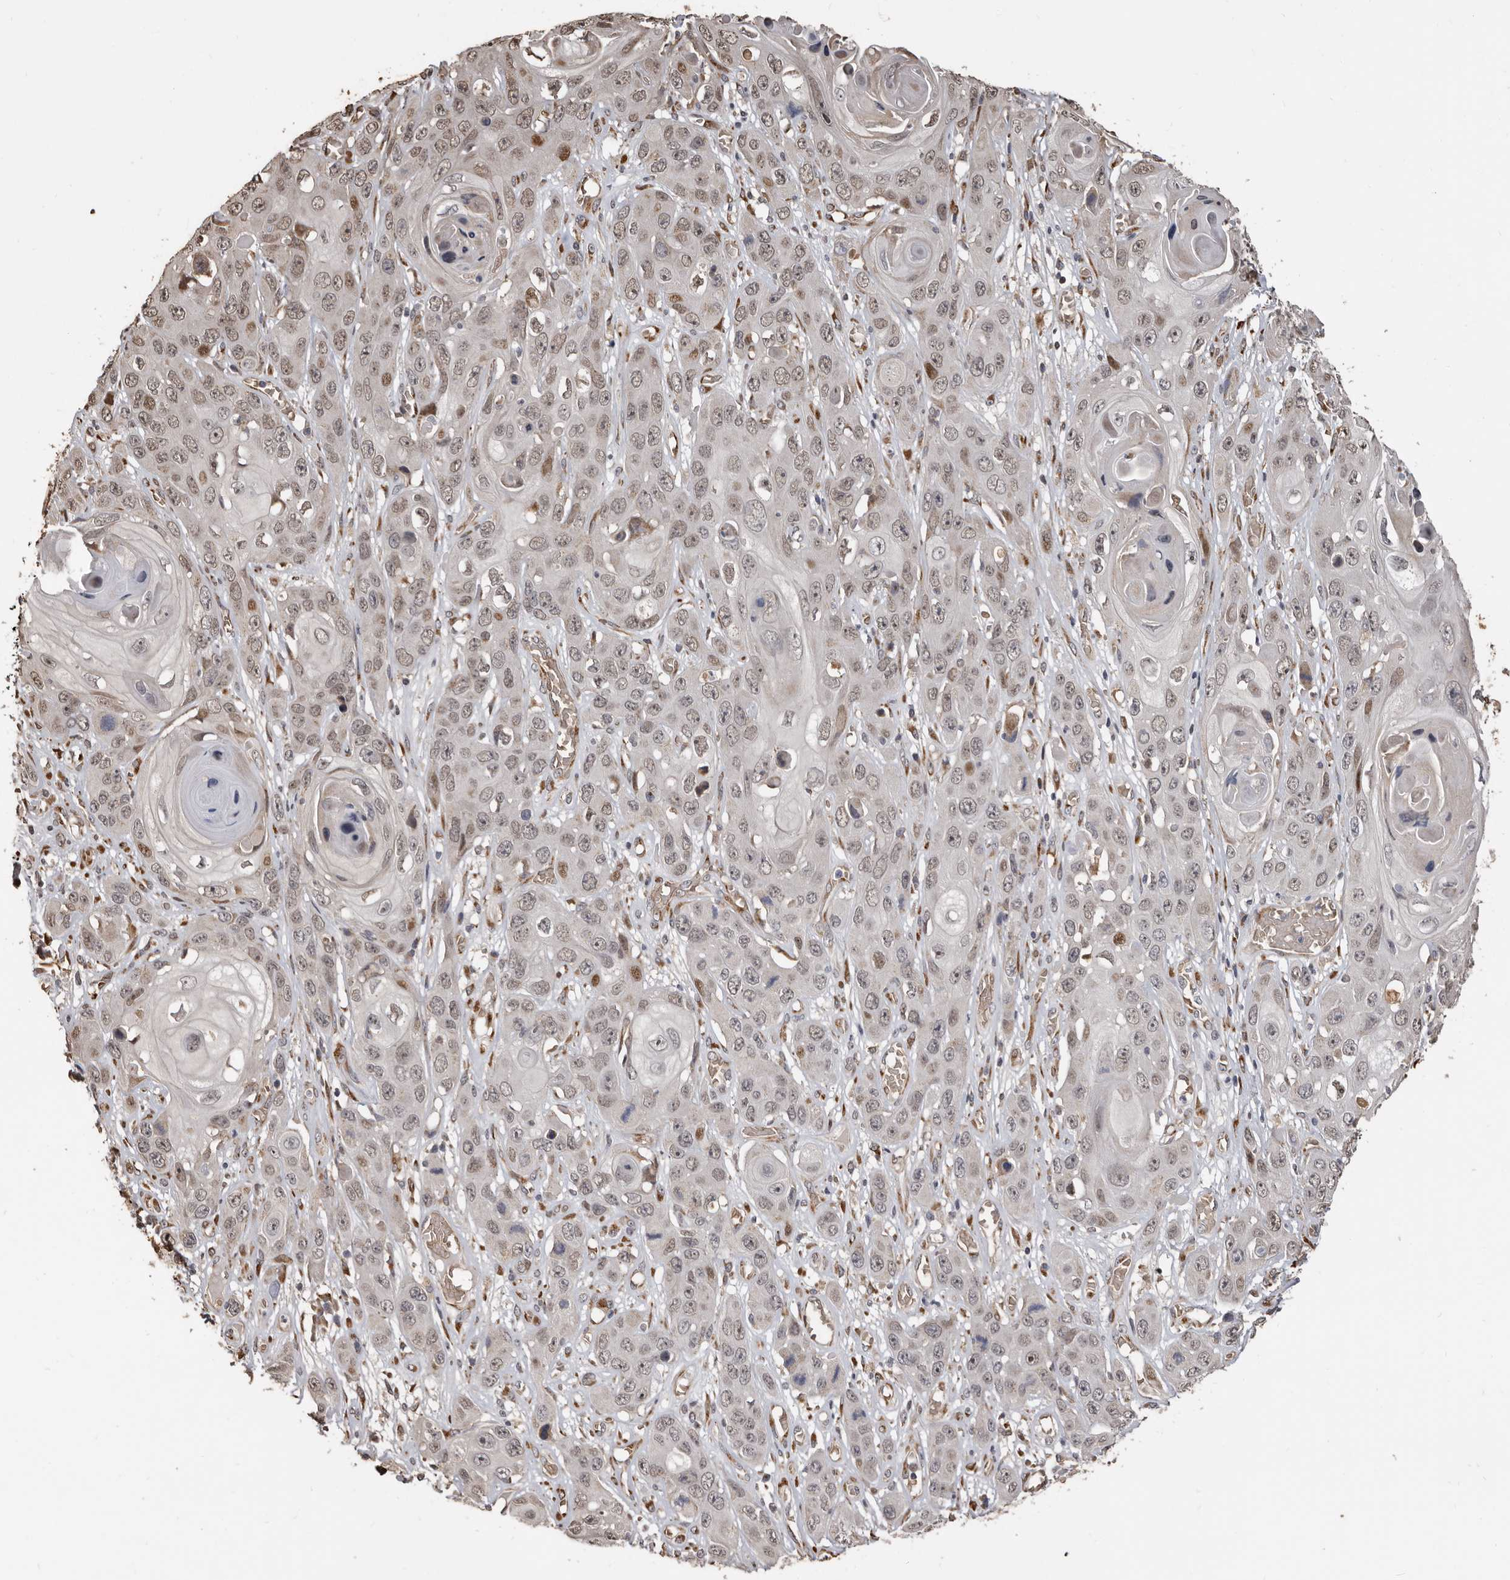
{"staining": {"intensity": "weak", "quantity": ">75%", "location": "nuclear"}, "tissue": "skin cancer", "cell_type": "Tumor cells", "image_type": "cancer", "snomed": [{"axis": "morphology", "description": "Squamous cell carcinoma, NOS"}, {"axis": "topography", "description": "Skin"}], "caption": "Tumor cells show low levels of weak nuclear positivity in approximately >75% of cells in human skin cancer.", "gene": "ENTREP1", "patient": {"sex": "male", "age": 55}}